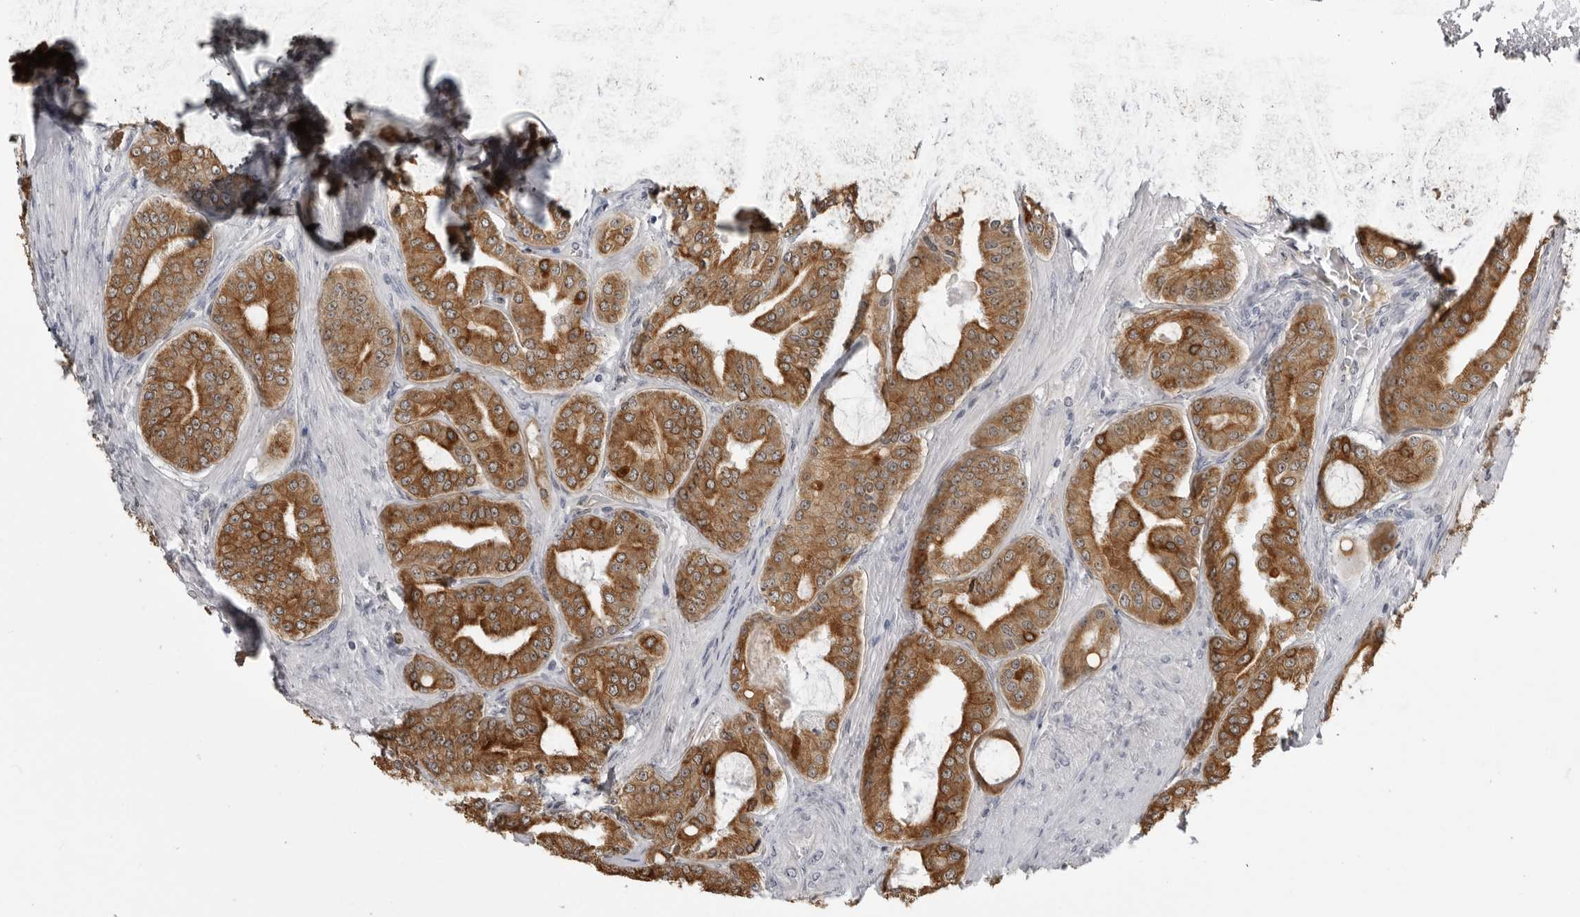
{"staining": {"intensity": "moderate", "quantity": ">75%", "location": "cytoplasmic/membranous"}, "tissue": "prostate cancer", "cell_type": "Tumor cells", "image_type": "cancer", "snomed": [{"axis": "morphology", "description": "Adenocarcinoma, High grade"}, {"axis": "topography", "description": "Prostate"}], "caption": "Human prostate high-grade adenocarcinoma stained with a protein marker shows moderate staining in tumor cells.", "gene": "SERPINF2", "patient": {"sex": "male", "age": 60}}